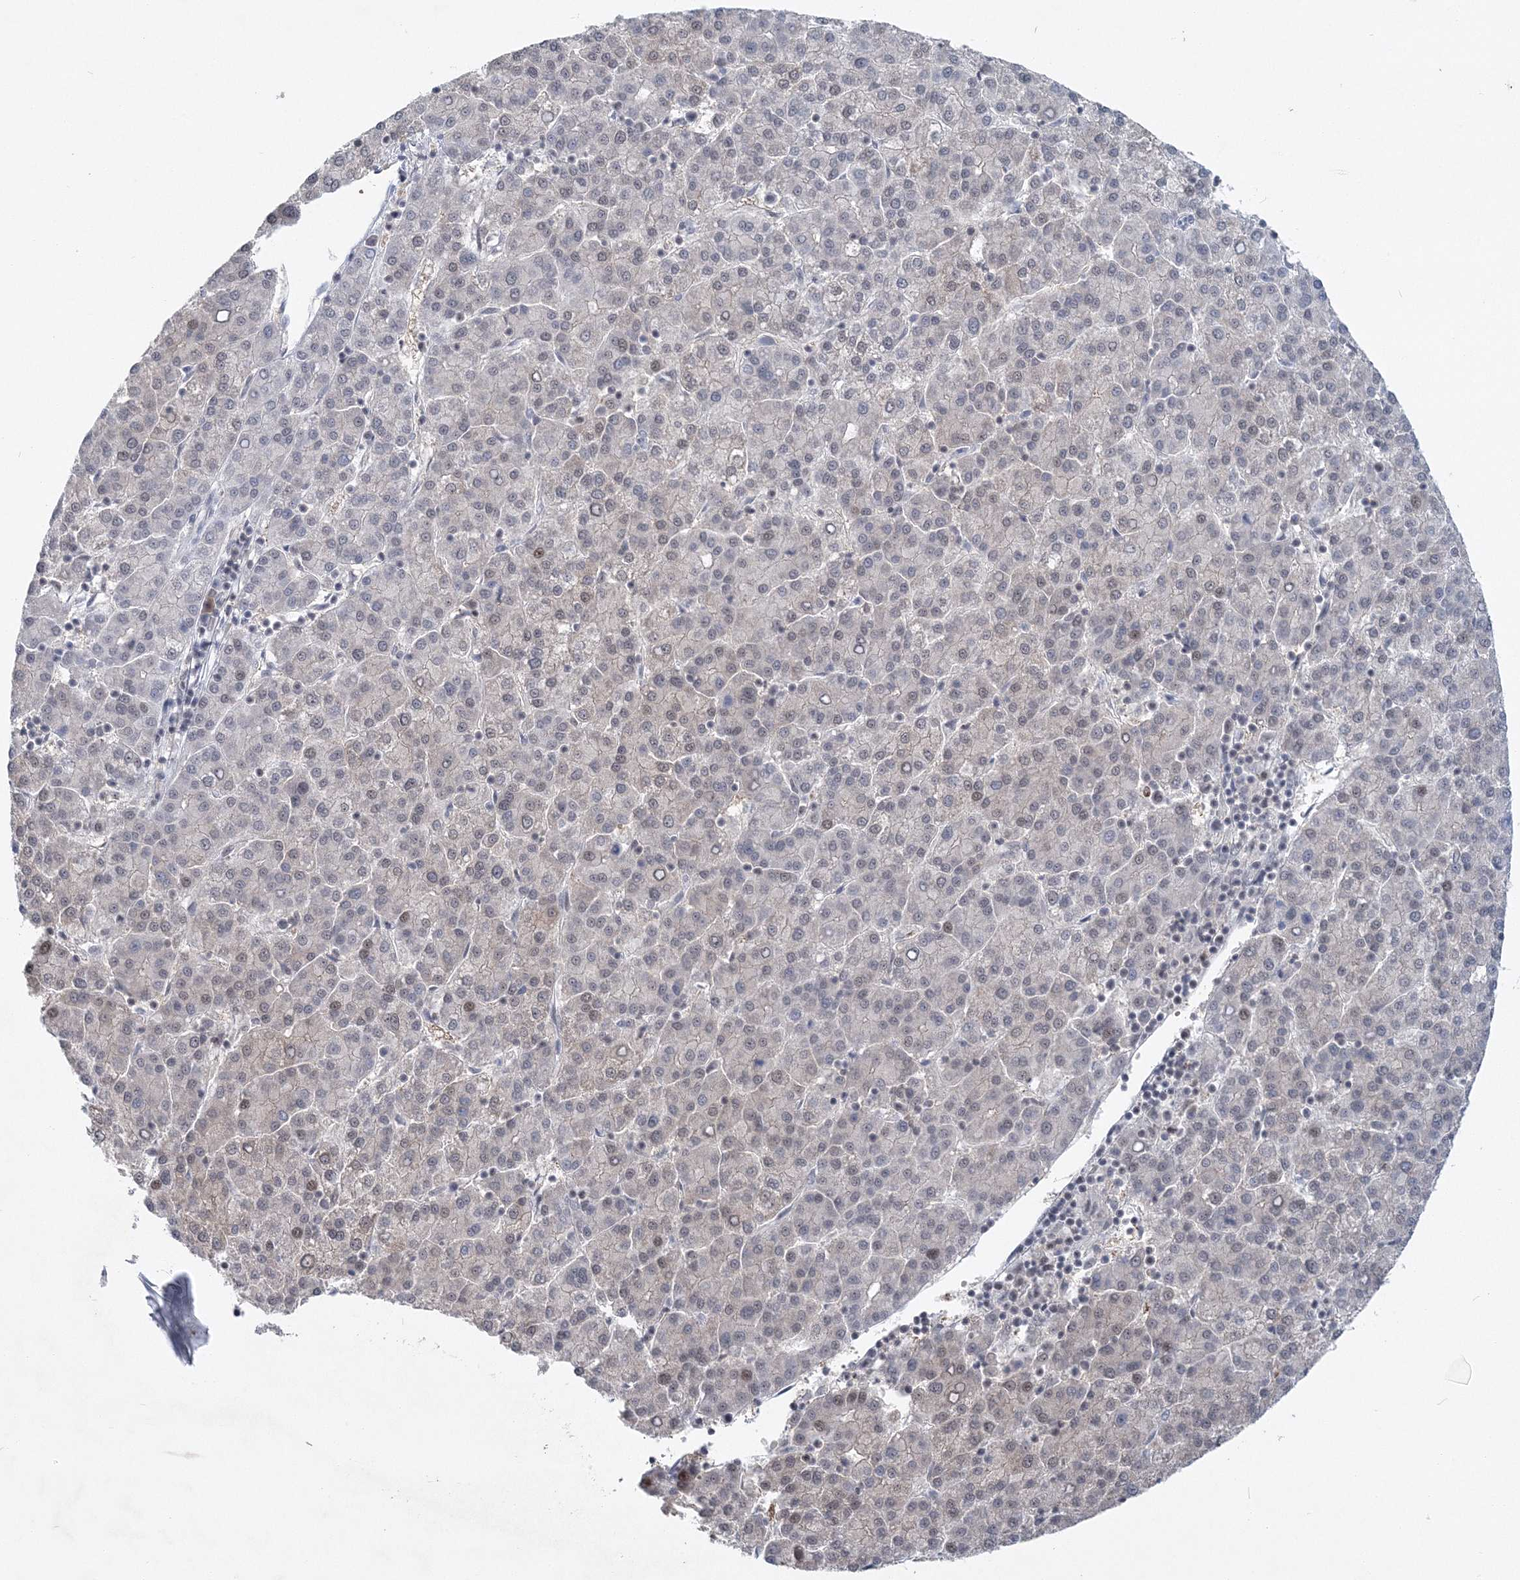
{"staining": {"intensity": "weak", "quantity": "<25%", "location": "nuclear"}, "tissue": "liver cancer", "cell_type": "Tumor cells", "image_type": "cancer", "snomed": [{"axis": "morphology", "description": "Carcinoma, Hepatocellular, NOS"}, {"axis": "topography", "description": "Liver"}], "caption": "This is an immunohistochemistry (IHC) micrograph of liver hepatocellular carcinoma. There is no positivity in tumor cells.", "gene": "PDS5A", "patient": {"sex": "female", "age": 58}}